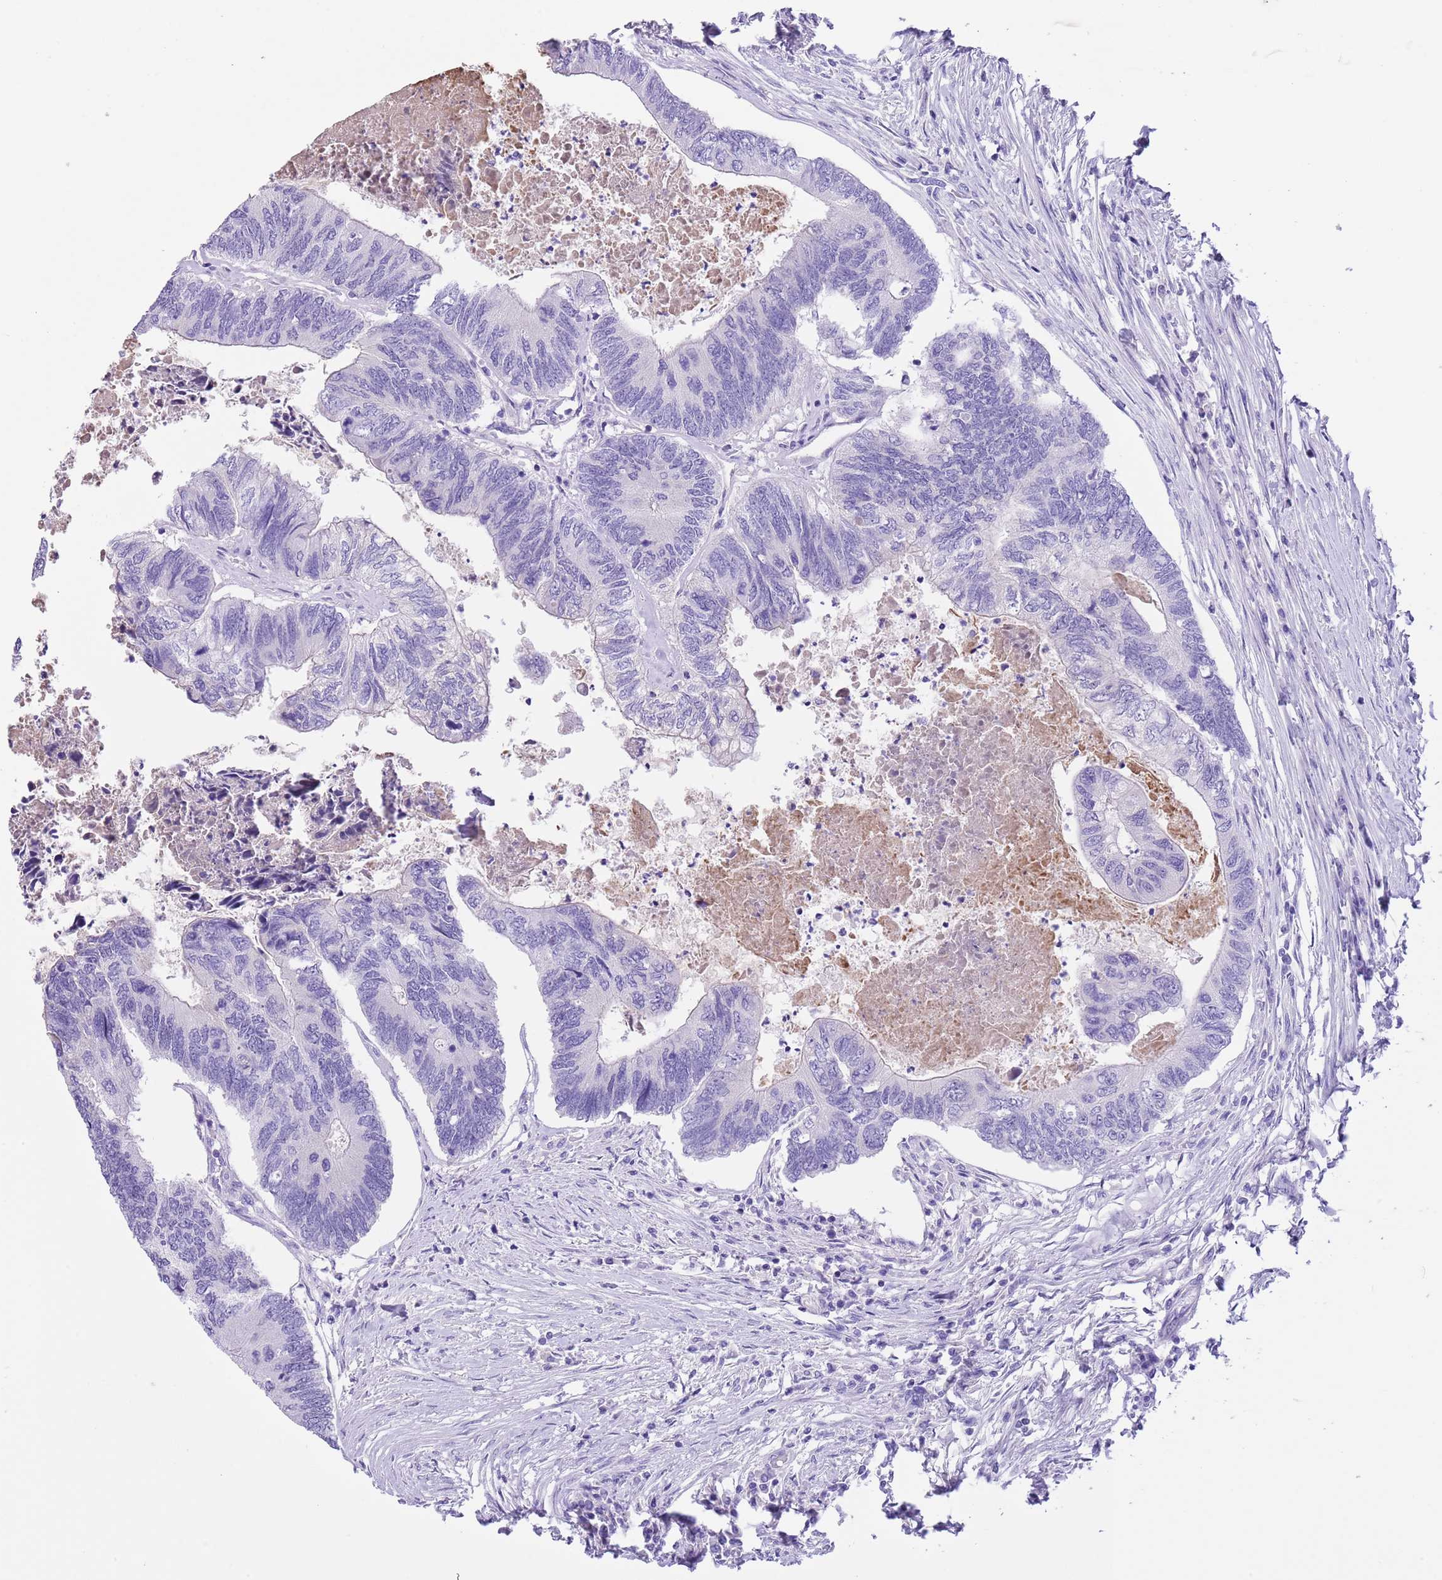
{"staining": {"intensity": "negative", "quantity": "none", "location": "none"}, "tissue": "colorectal cancer", "cell_type": "Tumor cells", "image_type": "cancer", "snomed": [{"axis": "morphology", "description": "Adenocarcinoma, NOS"}, {"axis": "topography", "description": "Colon"}], "caption": "There is no significant staining in tumor cells of colorectal adenocarcinoma.", "gene": "TBC1D10B", "patient": {"sex": "female", "age": 67}}